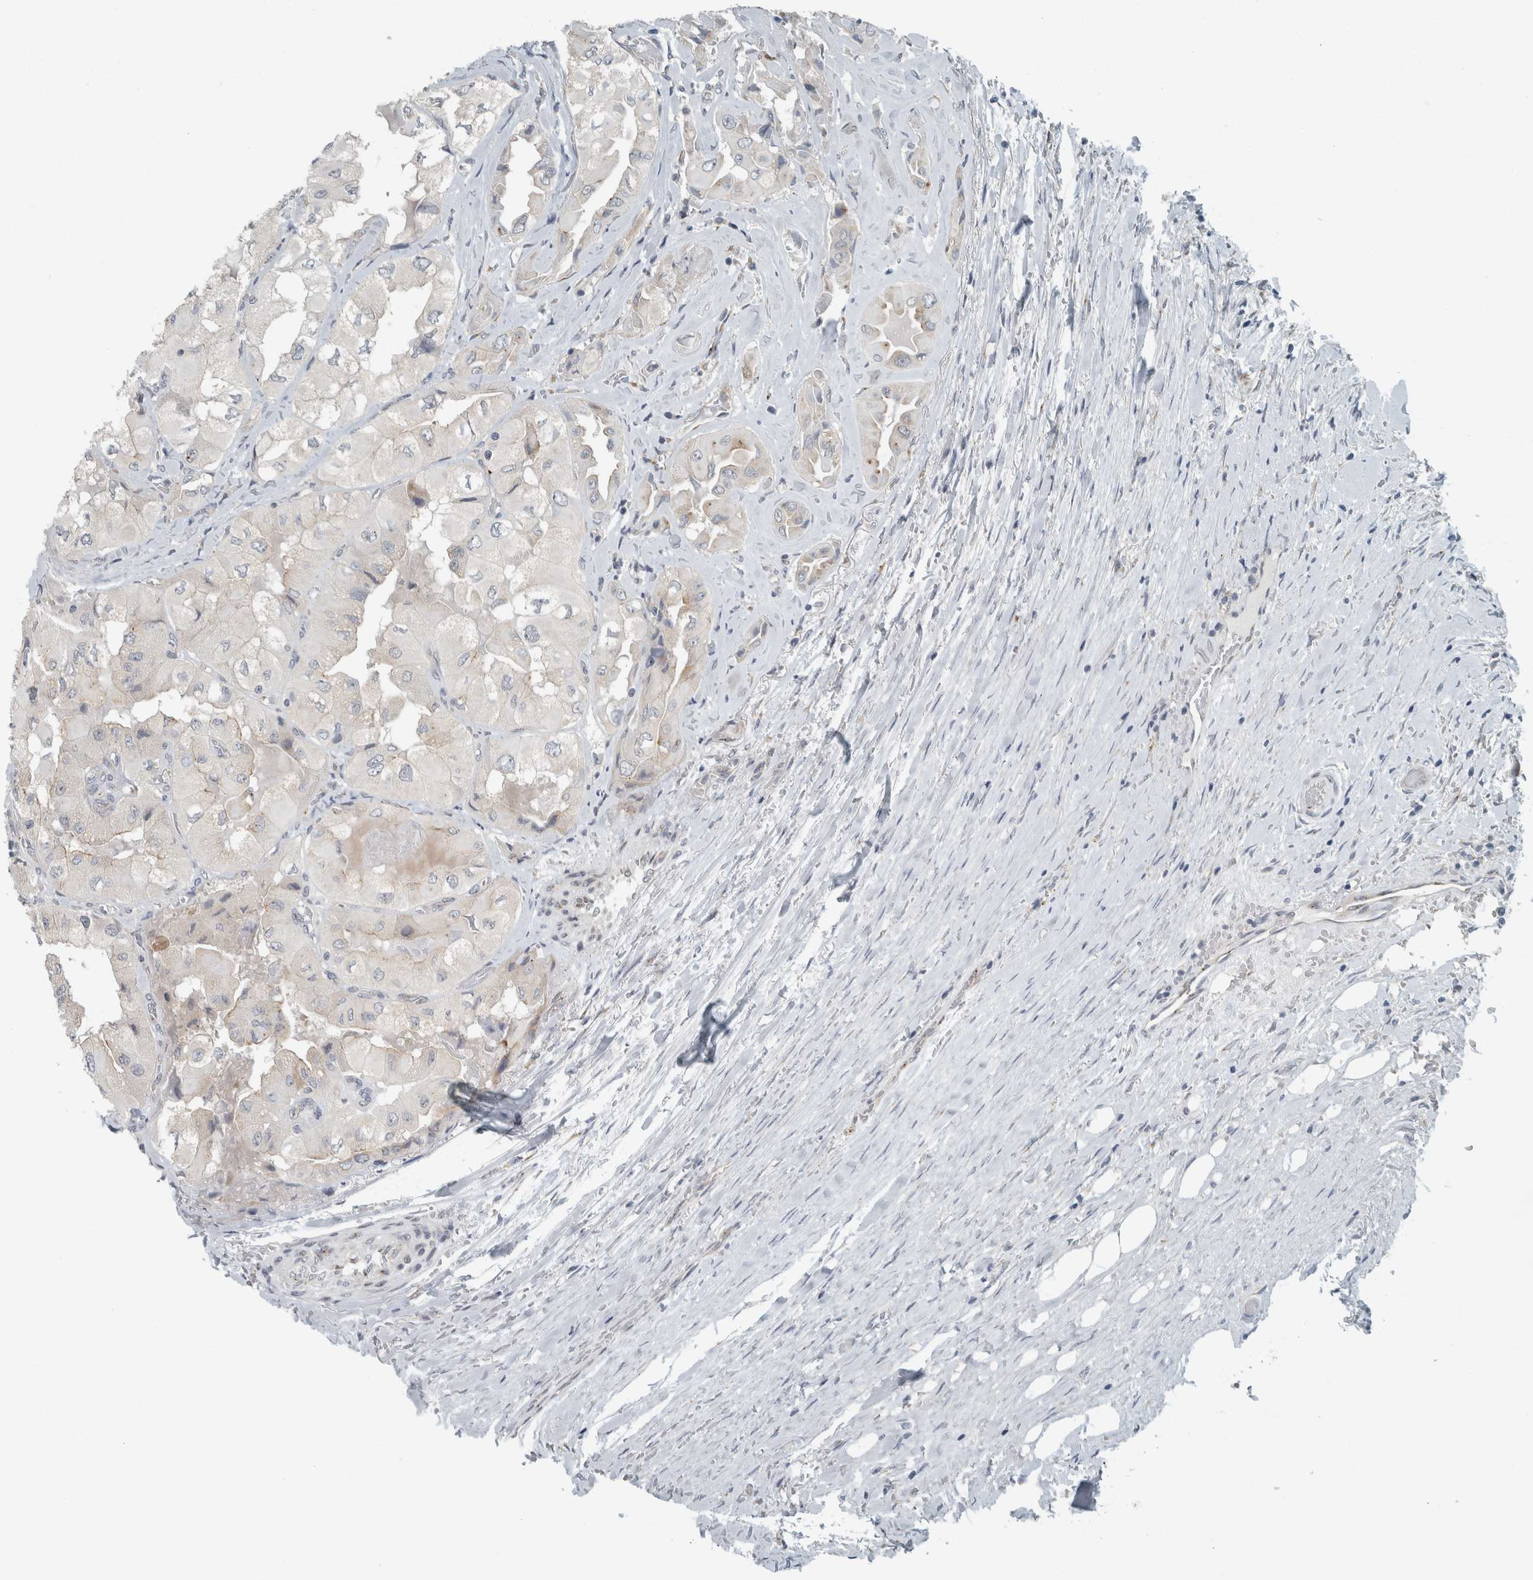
{"staining": {"intensity": "negative", "quantity": "none", "location": "none"}, "tissue": "thyroid cancer", "cell_type": "Tumor cells", "image_type": "cancer", "snomed": [{"axis": "morphology", "description": "Papillary adenocarcinoma, NOS"}, {"axis": "topography", "description": "Thyroid gland"}], "caption": "Thyroid cancer (papillary adenocarcinoma) was stained to show a protein in brown. There is no significant positivity in tumor cells.", "gene": "KIF1C", "patient": {"sex": "female", "age": 59}}